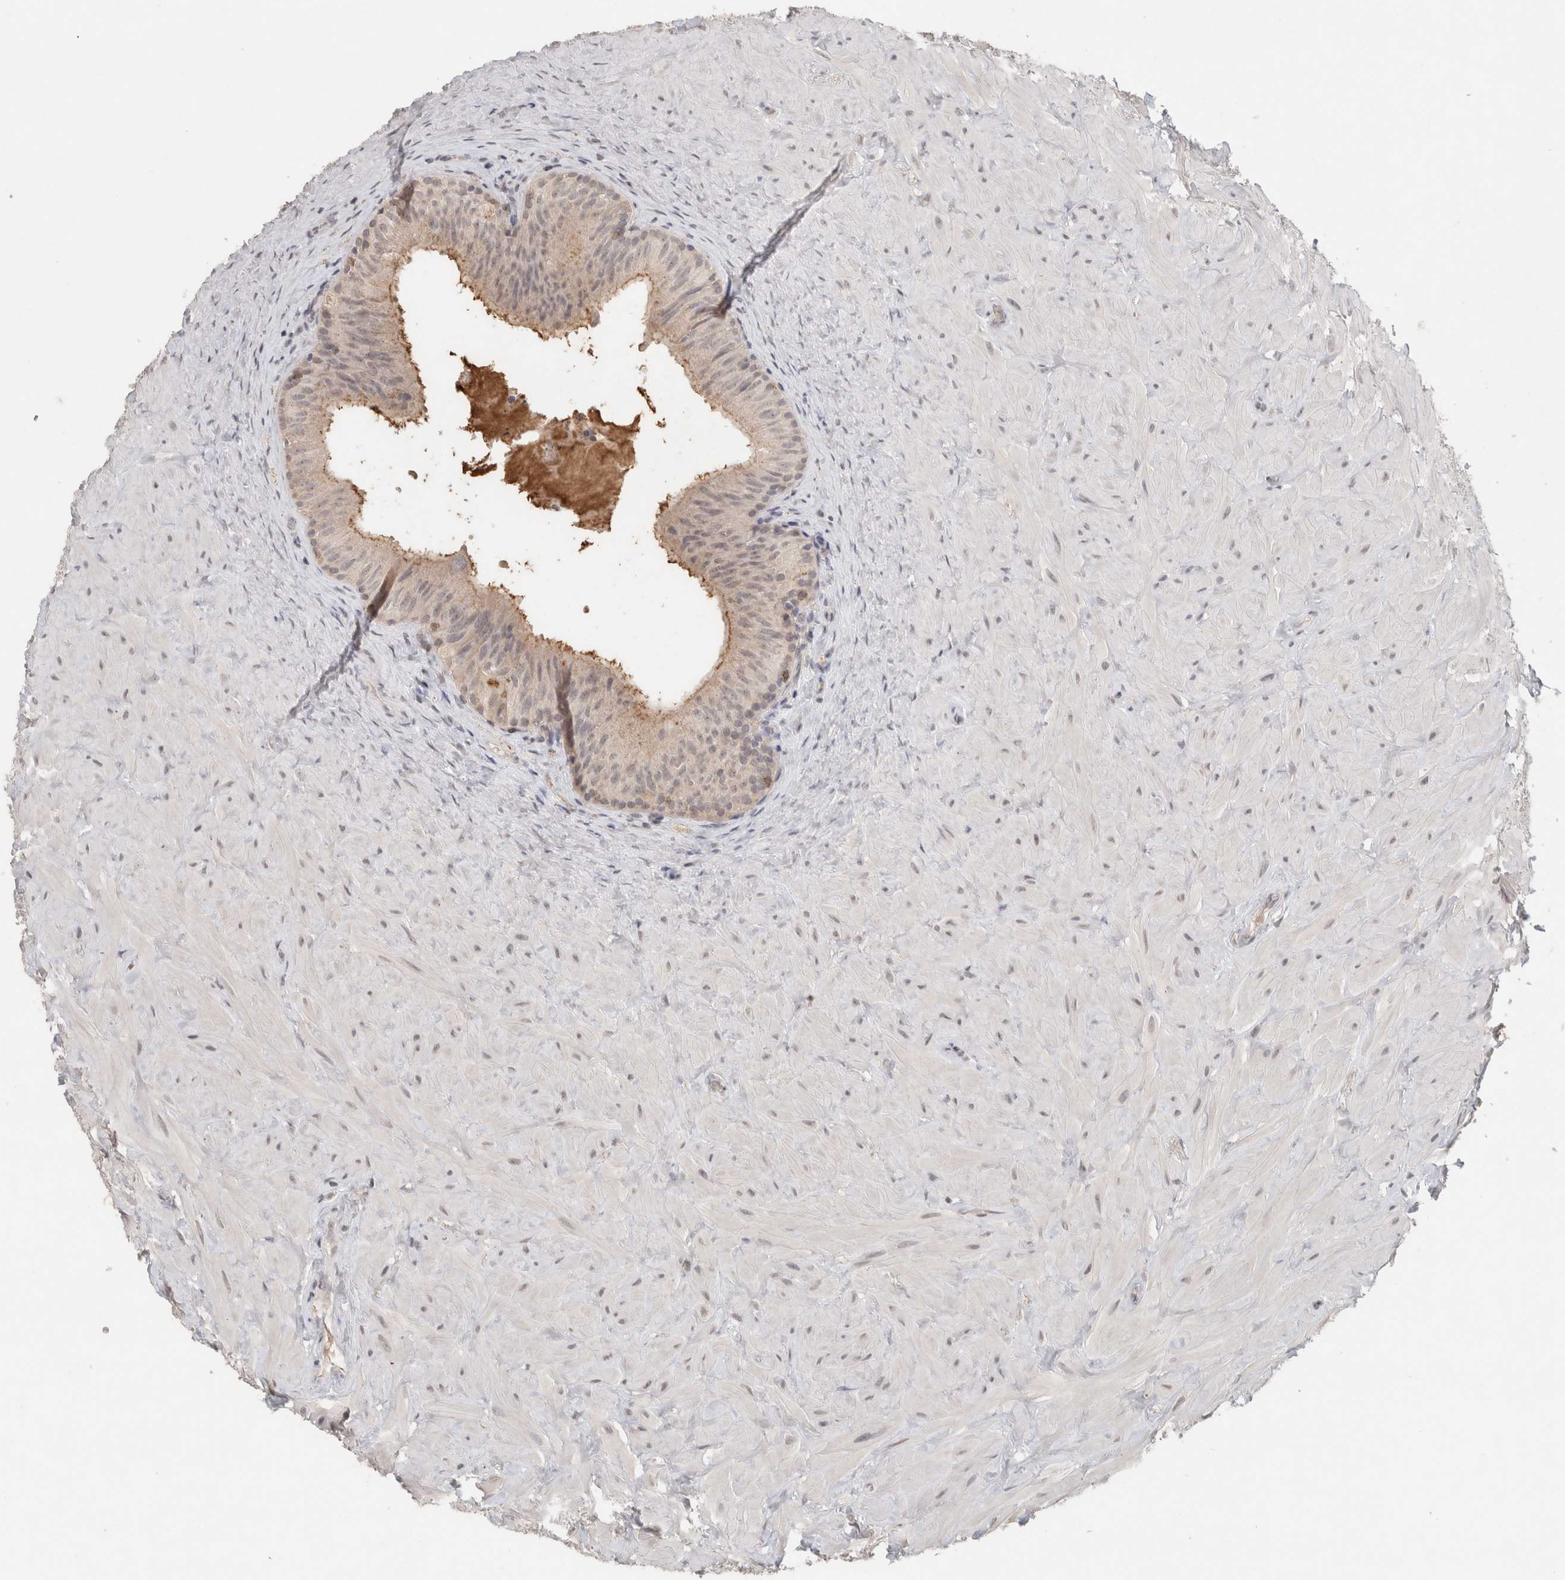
{"staining": {"intensity": "moderate", "quantity": "<25%", "location": "cytoplasmic/membranous"}, "tissue": "epididymis", "cell_type": "Glandular cells", "image_type": "normal", "snomed": [{"axis": "morphology", "description": "Normal tissue, NOS"}, {"axis": "topography", "description": "Soft tissue"}, {"axis": "topography", "description": "Epididymis"}], "caption": "Immunohistochemical staining of normal epididymis demonstrates <25% levels of moderate cytoplasmic/membranous protein staining in approximately <25% of glandular cells. (brown staining indicates protein expression, while blue staining denotes nuclei).", "gene": "TRAT1", "patient": {"sex": "male", "age": 26}}